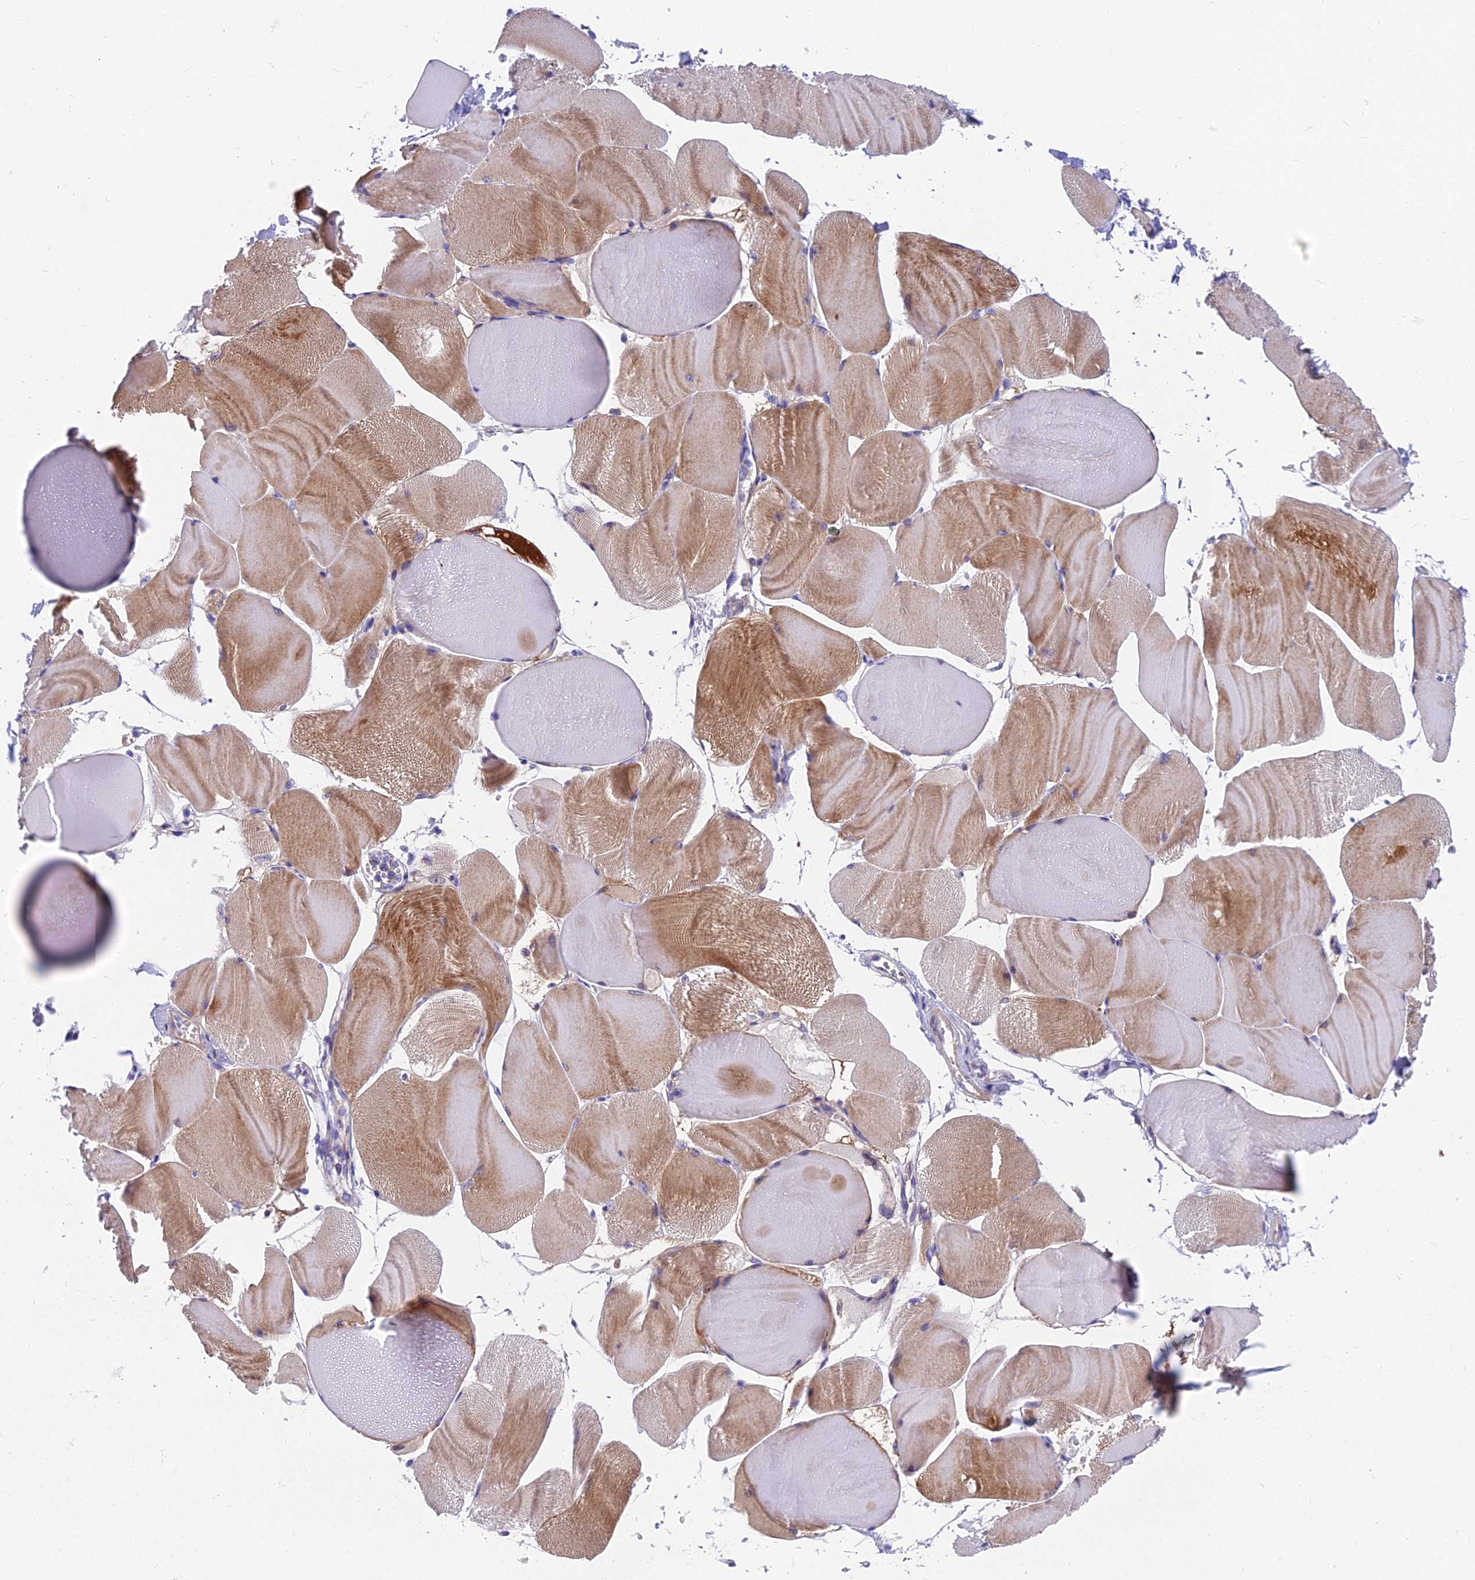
{"staining": {"intensity": "moderate", "quantity": "25%-75%", "location": "cytoplasmic/membranous"}, "tissue": "skeletal muscle", "cell_type": "Myocytes", "image_type": "normal", "snomed": [{"axis": "morphology", "description": "Normal tissue, NOS"}, {"axis": "morphology", "description": "Basal cell carcinoma"}, {"axis": "topography", "description": "Skeletal muscle"}], "caption": "An immunohistochemistry micrograph of benign tissue is shown. Protein staining in brown highlights moderate cytoplasmic/membranous positivity in skeletal muscle within myocytes. The staining was performed using DAB (3,3'-diaminobenzidine), with brown indicating positive protein expression. Nuclei are stained blue with hematoxylin.", "gene": "MVB12A", "patient": {"sex": "female", "age": 64}}